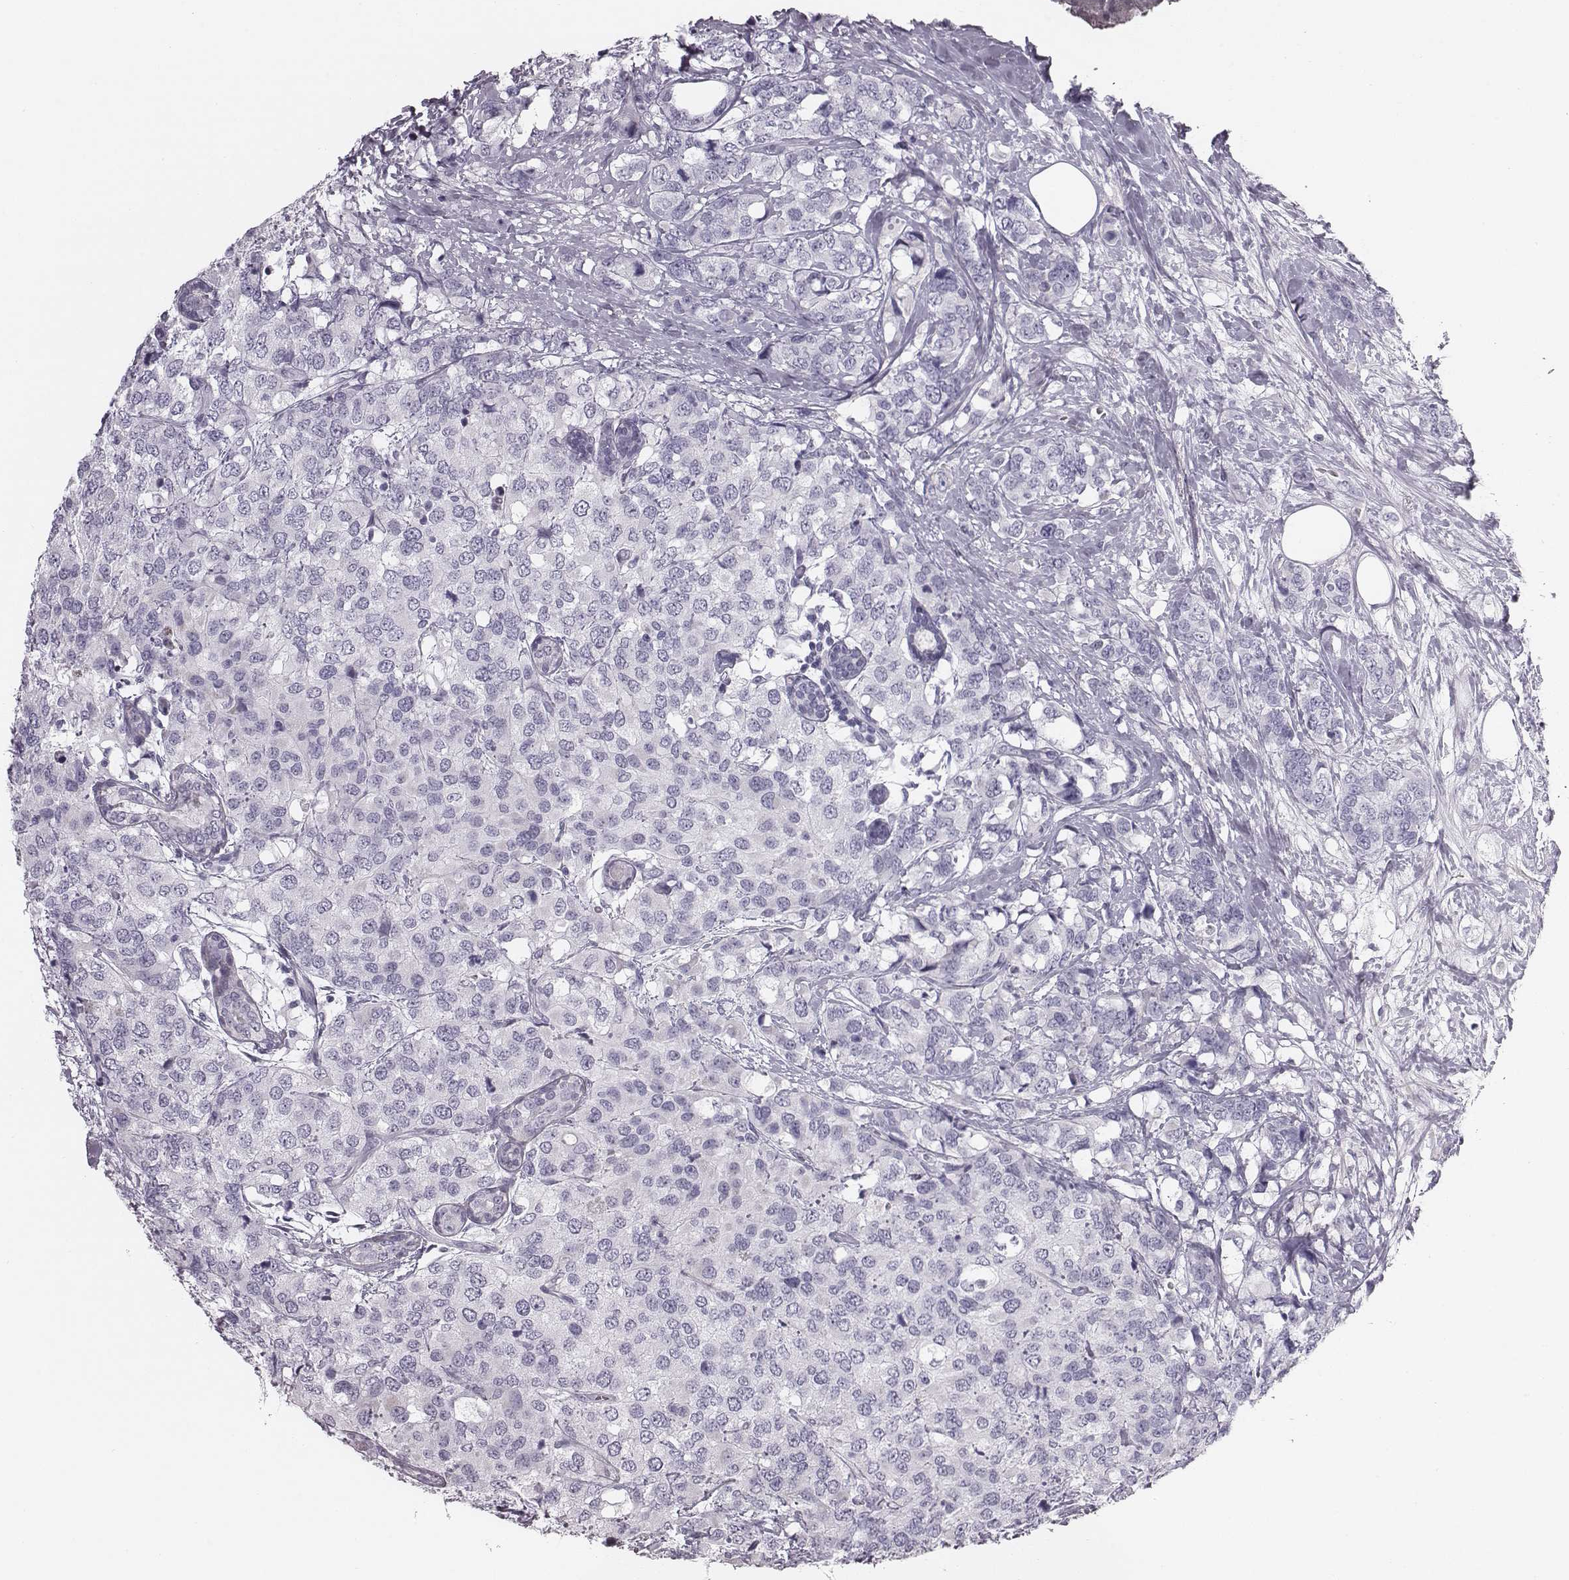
{"staining": {"intensity": "negative", "quantity": "none", "location": "none"}, "tissue": "breast cancer", "cell_type": "Tumor cells", "image_type": "cancer", "snomed": [{"axis": "morphology", "description": "Lobular carcinoma"}, {"axis": "topography", "description": "Breast"}], "caption": "A histopathology image of human lobular carcinoma (breast) is negative for staining in tumor cells.", "gene": "CRISP1", "patient": {"sex": "female", "age": 59}}